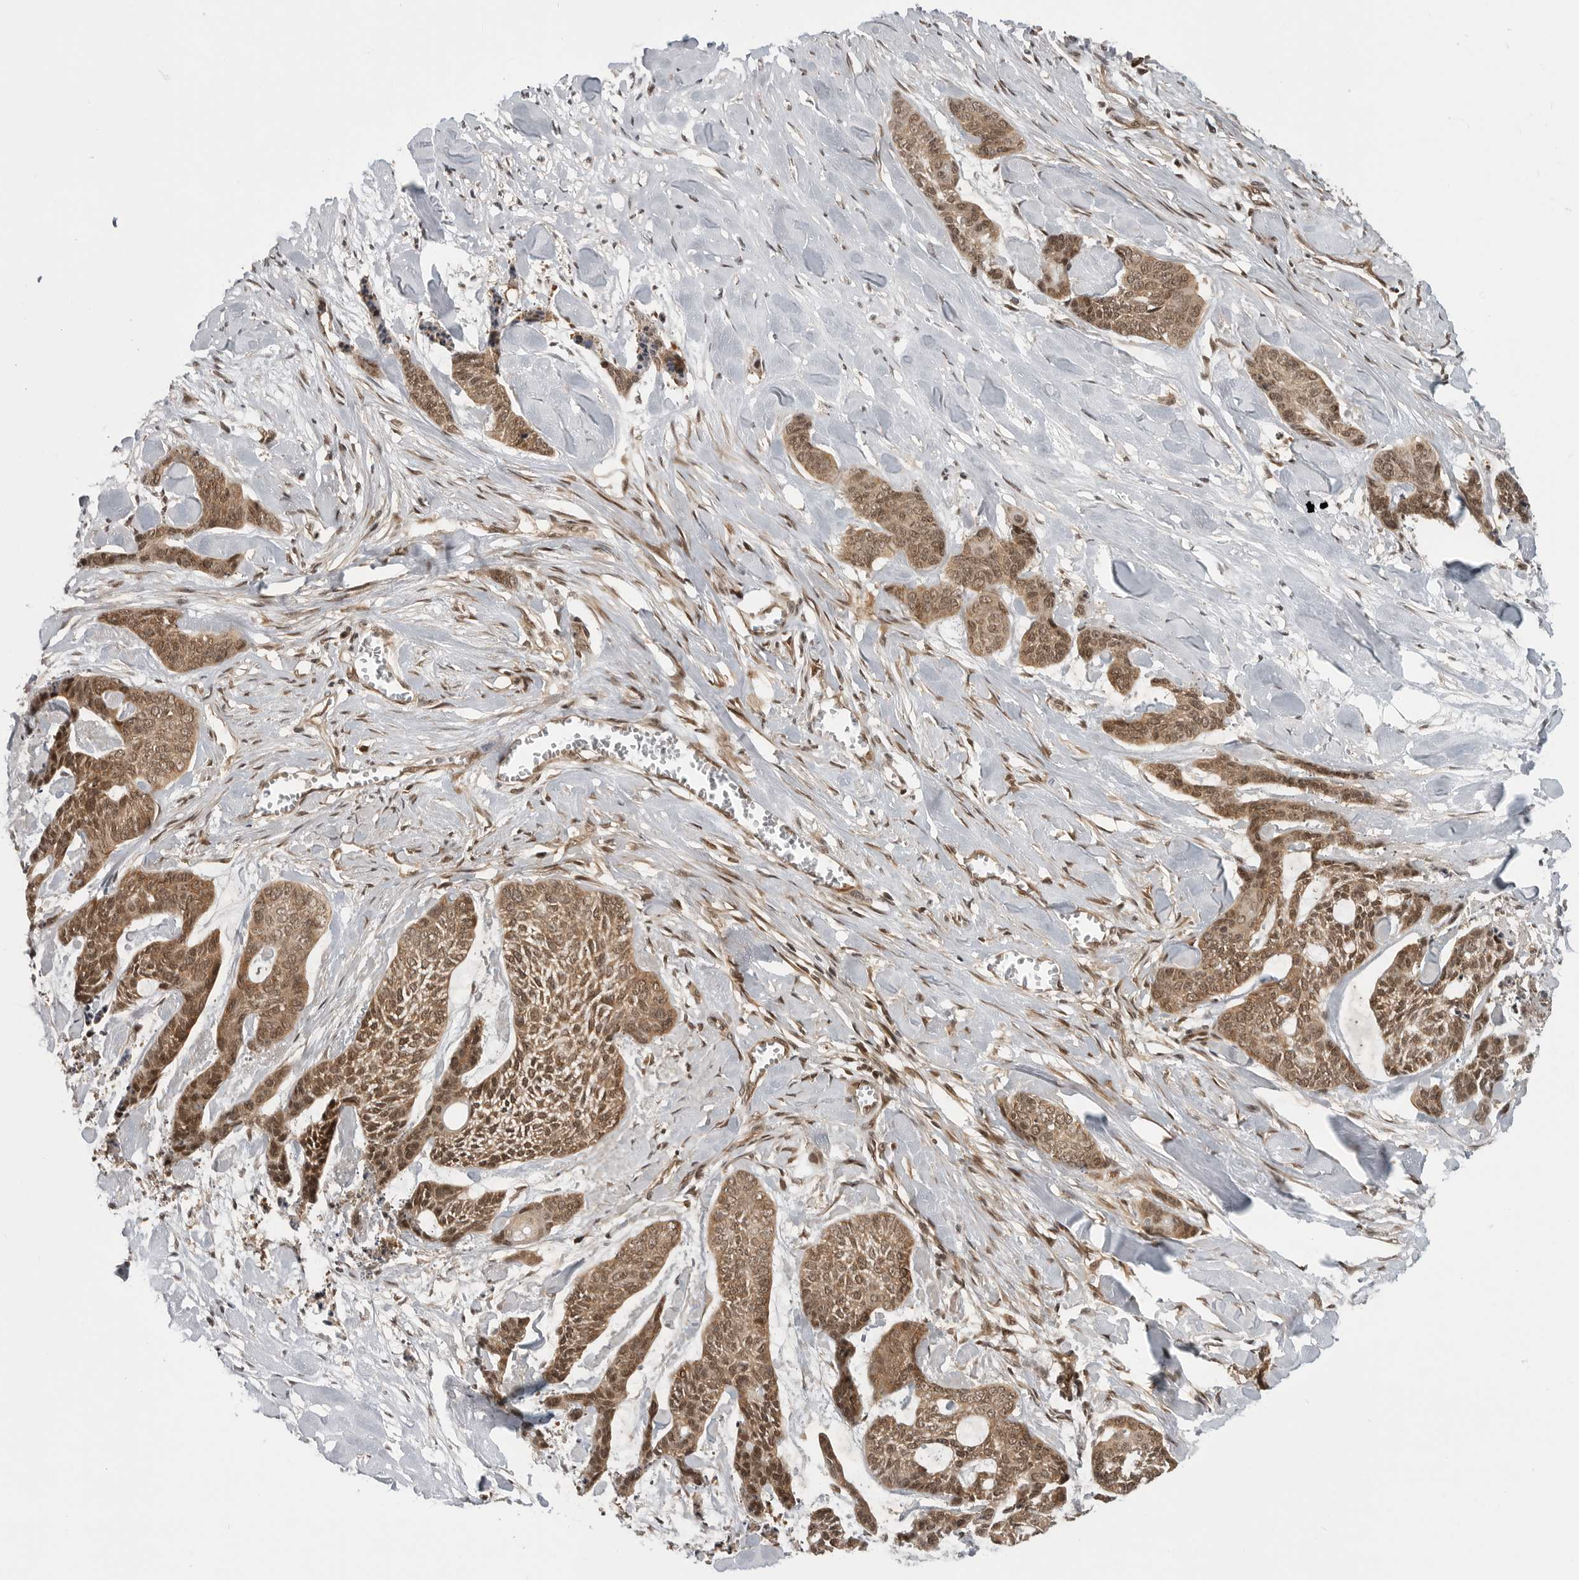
{"staining": {"intensity": "moderate", "quantity": ">75%", "location": "cytoplasmic/membranous,nuclear"}, "tissue": "skin cancer", "cell_type": "Tumor cells", "image_type": "cancer", "snomed": [{"axis": "morphology", "description": "Basal cell carcinoma"}, {"axis": "topography", "description": "Skin"}], "caption": "Skin basal cell carcinoma stained with DAB immunohistochemistry reveals medium levels of moderate cytoplasmic/membranous and nuclear staining in about >75% of tumor cells.", "gene": "SZRD1", "patient": {"sex": "female", "age": 64}}